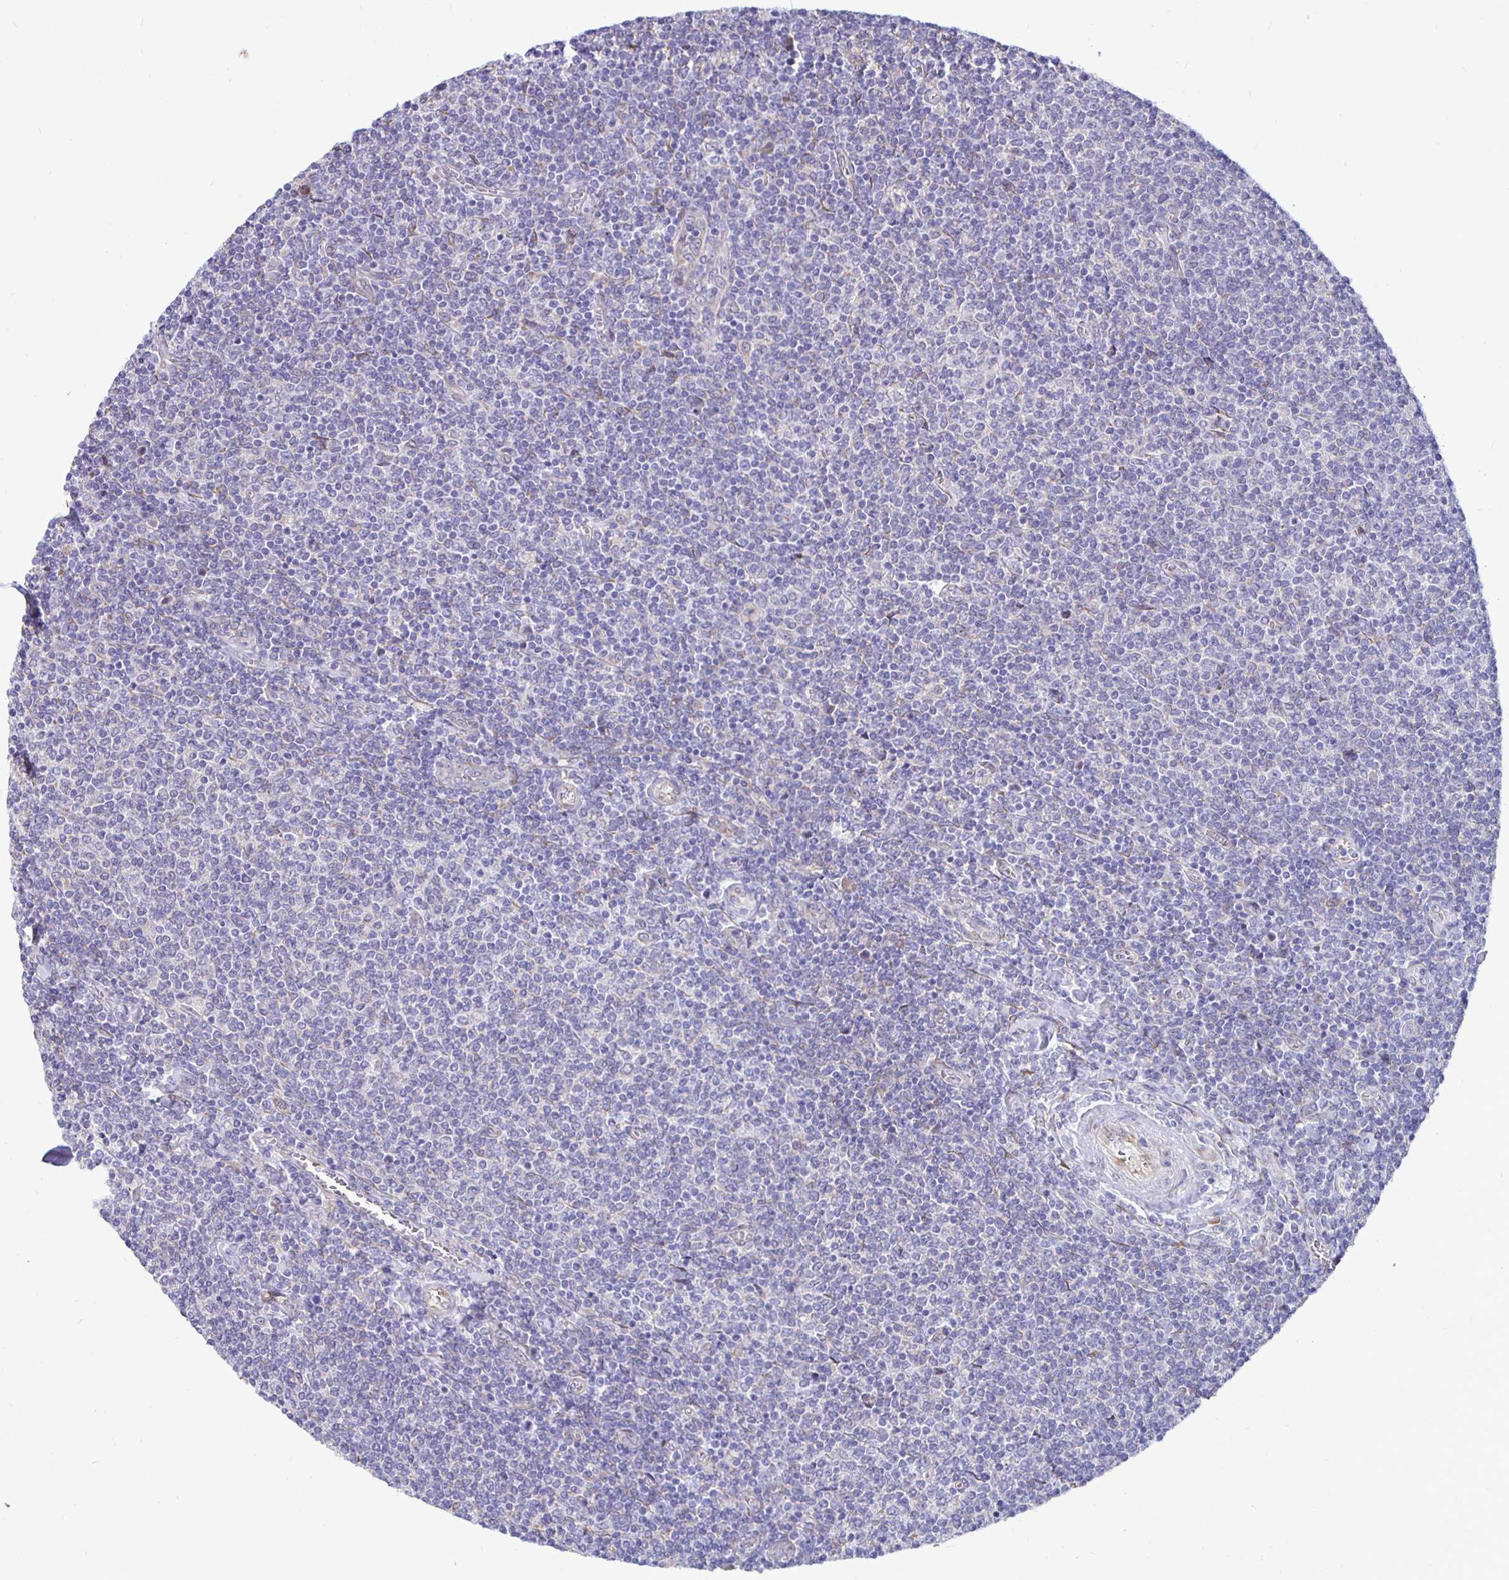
{"staining": {"intensity": "negative", "quantity": "none", "location": "none"}, "tissue": "lymphoma", "cell_type": "Tumor cells", "image_type": "cancer", "snomed": [{"axis": "morphology", "description": "Malignant lymphoma, non-Hodgkin's type, Low grade"}, {"axis": "topography", "description": "Lymph node"}], "caption": "Immunohistochemistry (IHC) histopathology image of low-grade malignant lymphoma, non-Hodgkin's type stained for a protein (brown), which demonstrates no expression in tumor cells.", "gene": "DNAI2", "patient": {"sex": "male", "age": 52}}